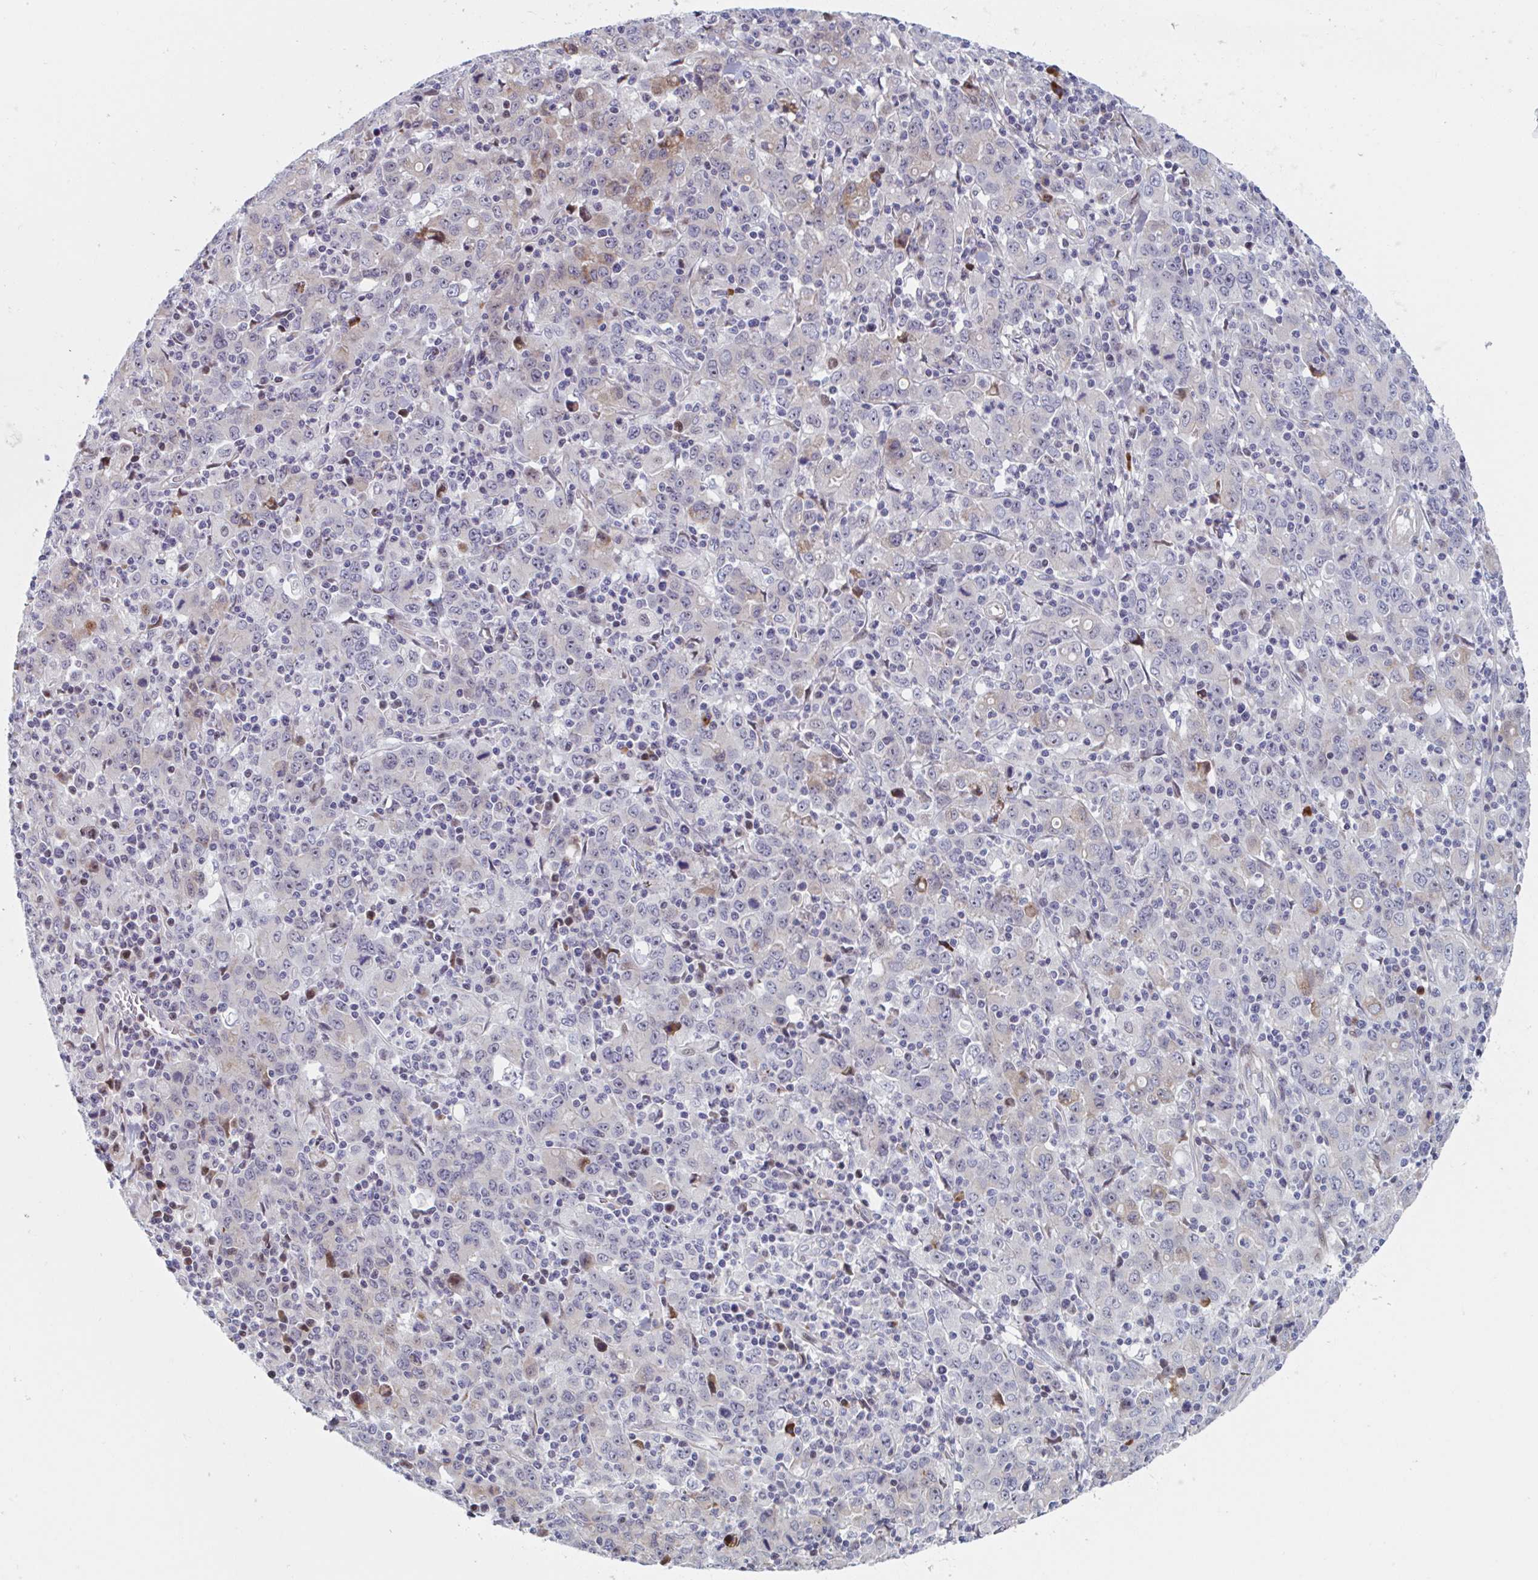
{"staining": {"intensity": "weak", "quantity": "25%-75%", "location": "cytoplasmic/membranous"}, "tissue": "stomach cancer", "cell_type": "Tumor cells", "image_type": "cancer", "snomed": [{"axis": "morphology", "description": "Adenocarcinoma, NOS"}, {"axis": "topography", "description": "Stomach, upper"}], "caption": "Immunohistochemical staining of adenocarcinoma (stomach) shows low levels of weak cytoplasmic/membranous protein expression in about 25%-75% of tumor cells.", "gene": "DUXA", "patient": {"sex": "male", "age": 69}}